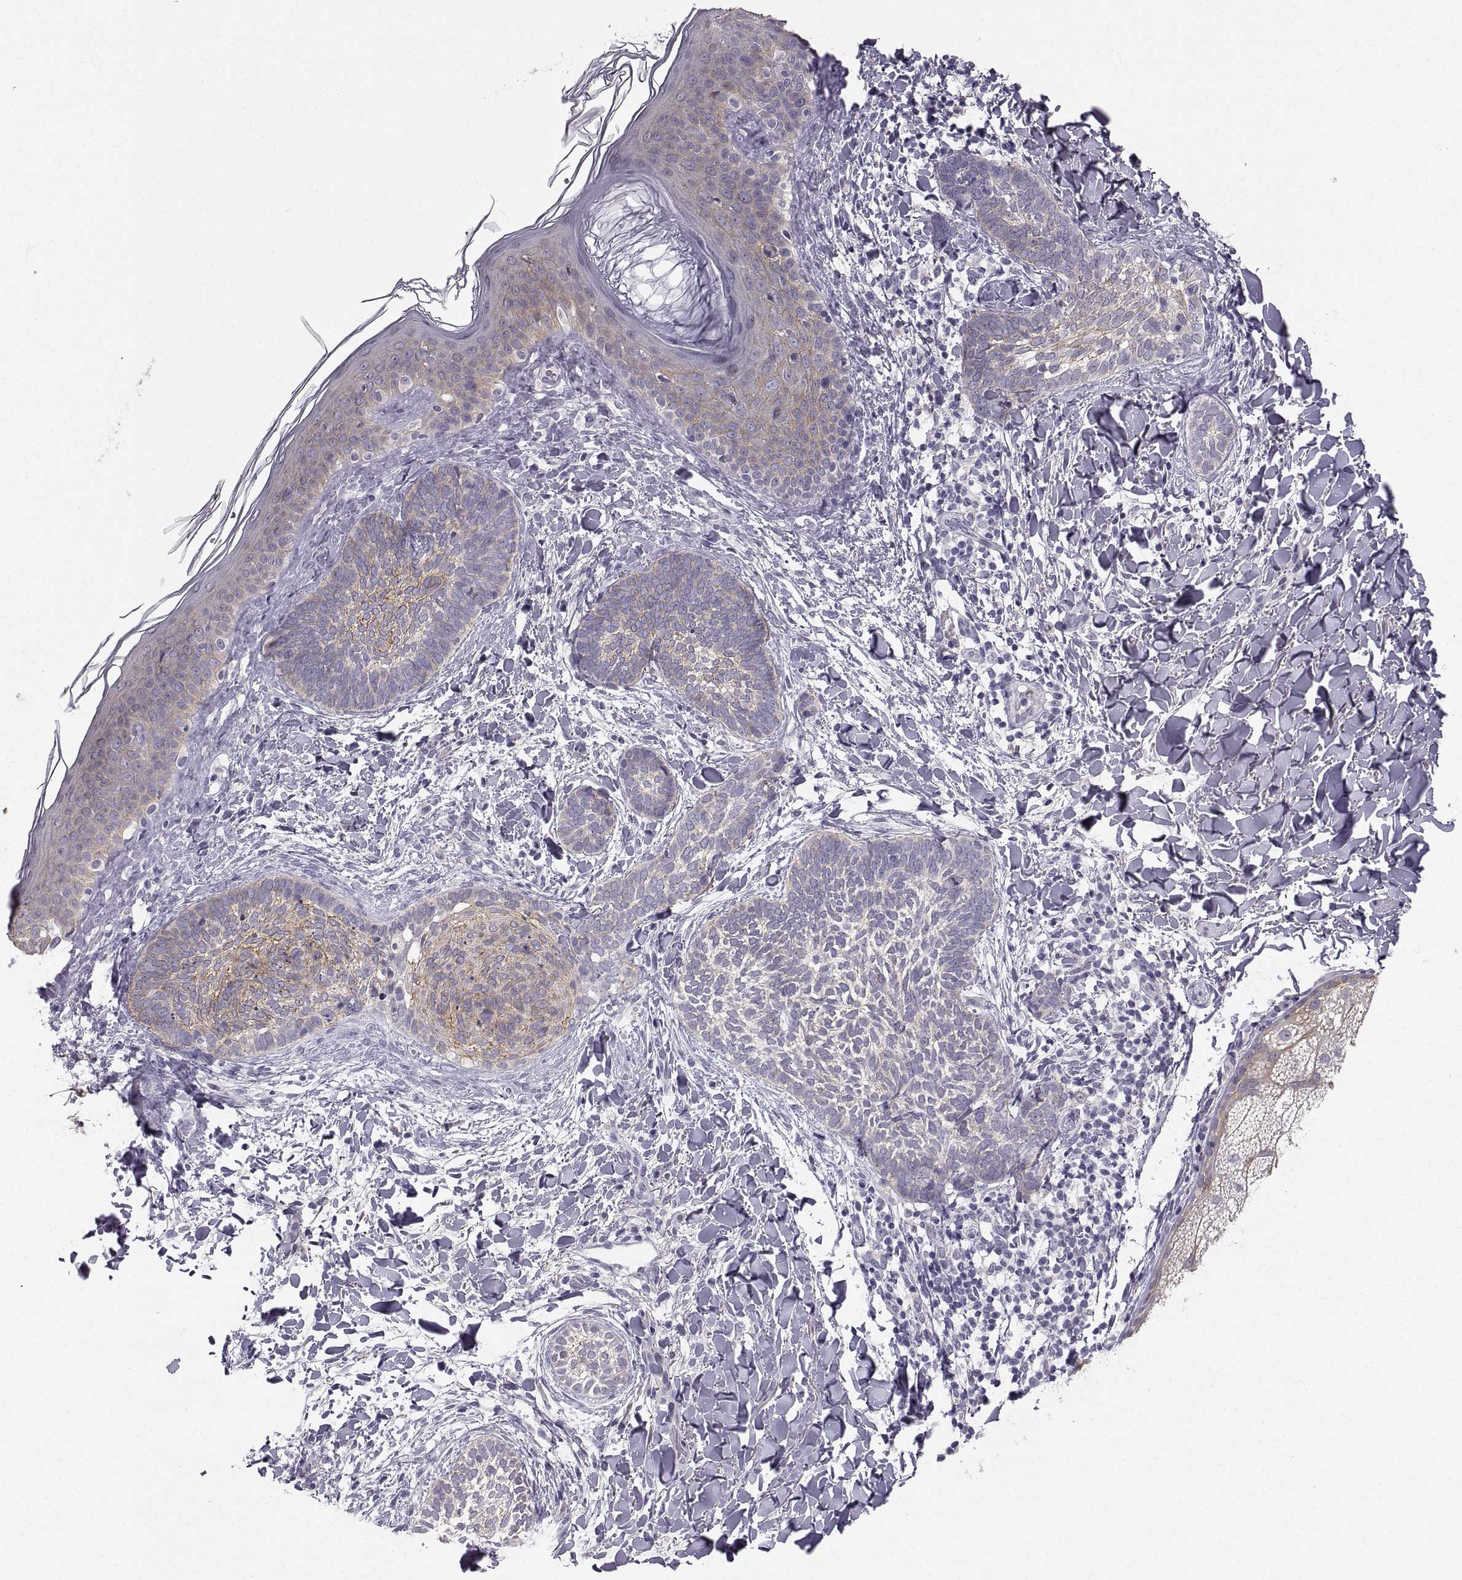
{"staining": {"intensity": "weak", "quantity": "<25%", "location": "cytoplasmic/membranous"}, "tissue": "skin cancer", "cell_type": "Tumor cells", "image_type": "cancer", "snomed": [{"axis": "morphology", "description": "Normal tissue, NOS"}, {"axis": "morphology", "description": "Basal cell carcinoma"}, {"axis": "topography", "description": "Skin"}], "caption": "Protein analysis of skin basal cell carcinoma exhibits no significant expression in tumor cells.", "gene": "ZNF185", "patient": {"sex": "male", "age": 46}}